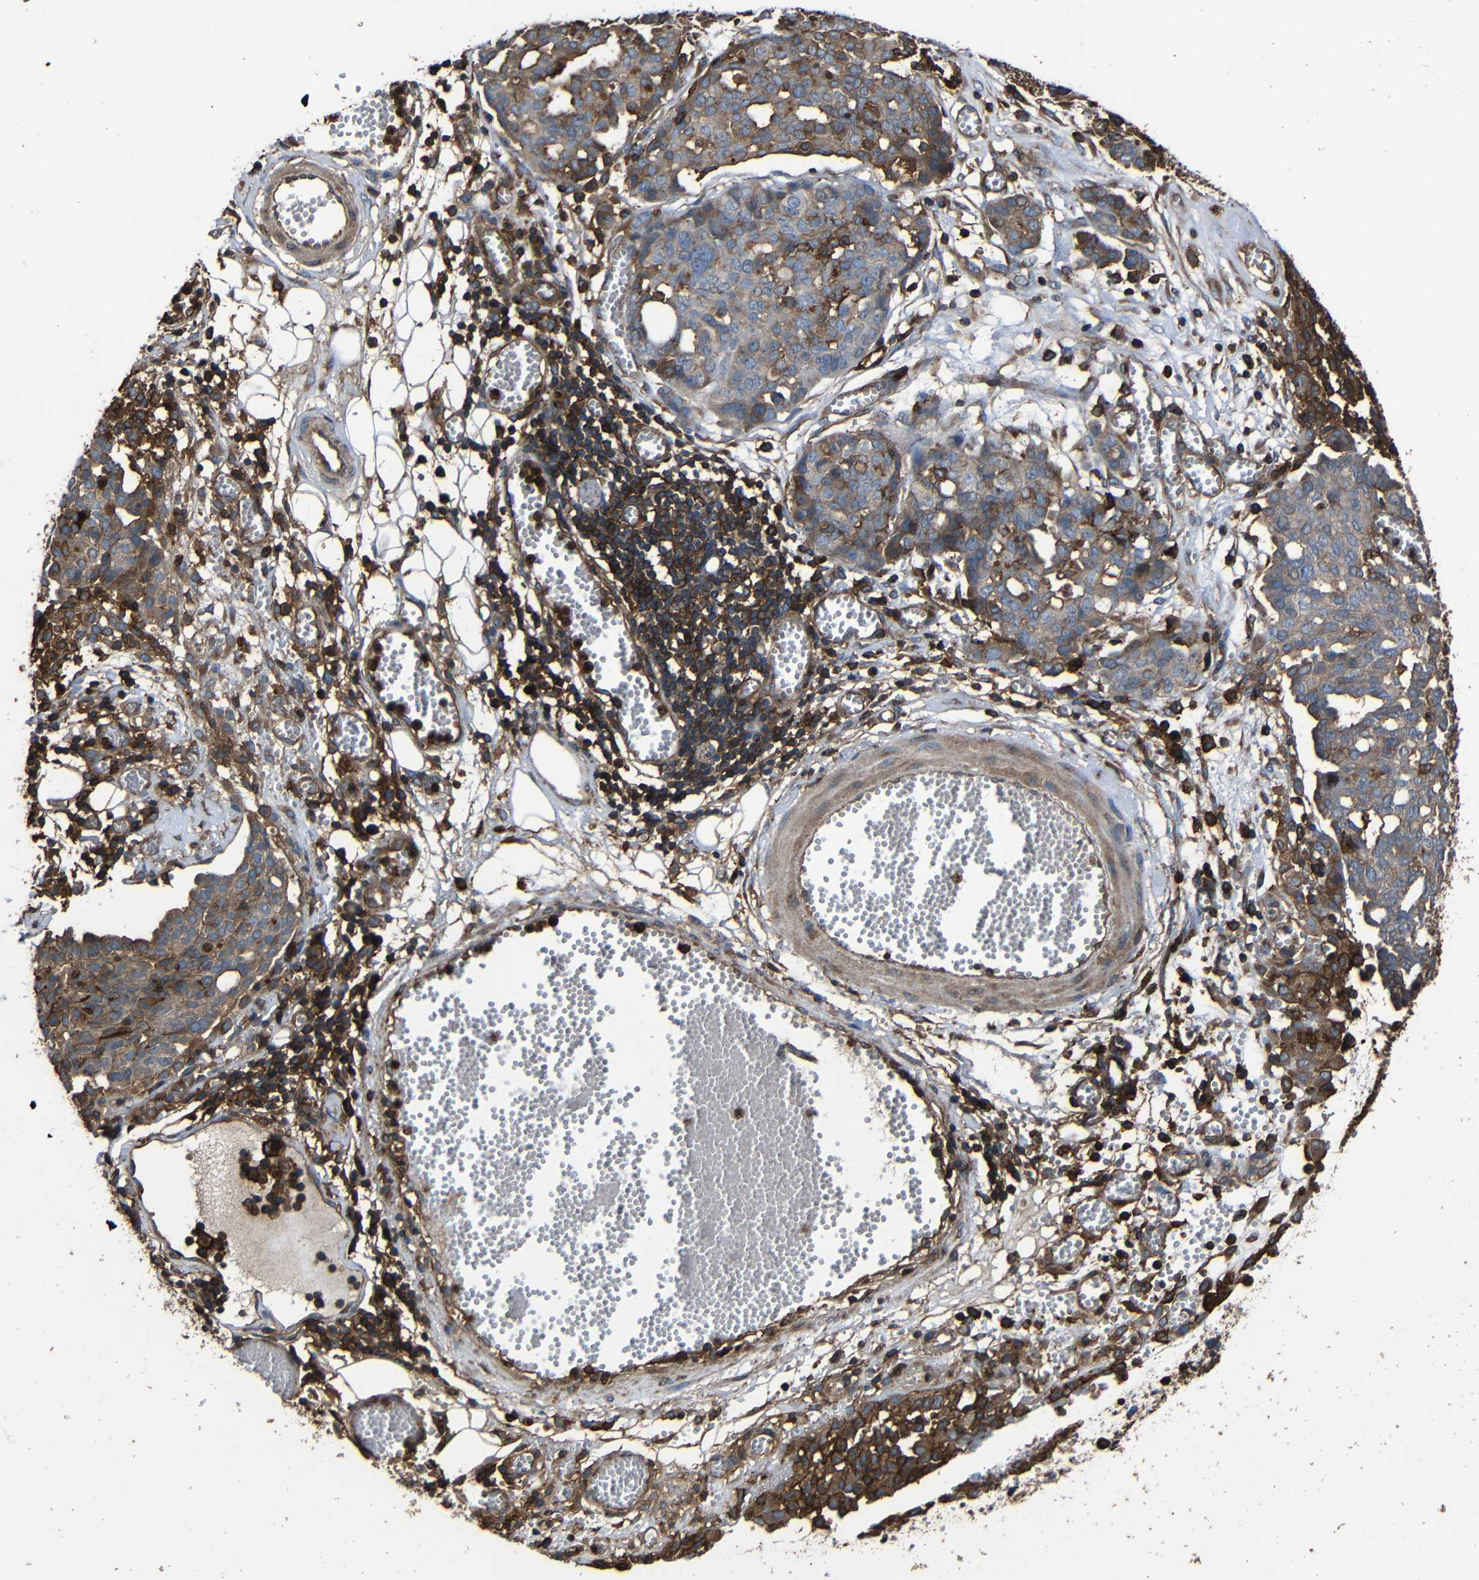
{"staining": {"intensity": "moderate", "quantity": "<25%", "location": "cytoplasmic/membranous"}, "tissue": "ovarian cancer", "cell_type": "Tumor cells", "image_type": "cancer", "snomed": [{"axis": "morphology", "description": "Cystadenocarcinoma, serous, NOS"}, {"axis": "topography", "description": "Soft tissue"}, {"axis": "topography", "description": "Ovary"}], "caption": "The histopathology image exhibits staining of ovarian cancer (serous cystadenocarcinoma), revealing moderate cytoplasmic/membranous protein positivity (brown color) within tumor cells. The staining is performed using DAB brown chromogen to label protein expression. The nuclei are counter-stained blue using hematoxylin.", "gene": "ADGRE5", "patient": {"sex": "female", "age": 57}}